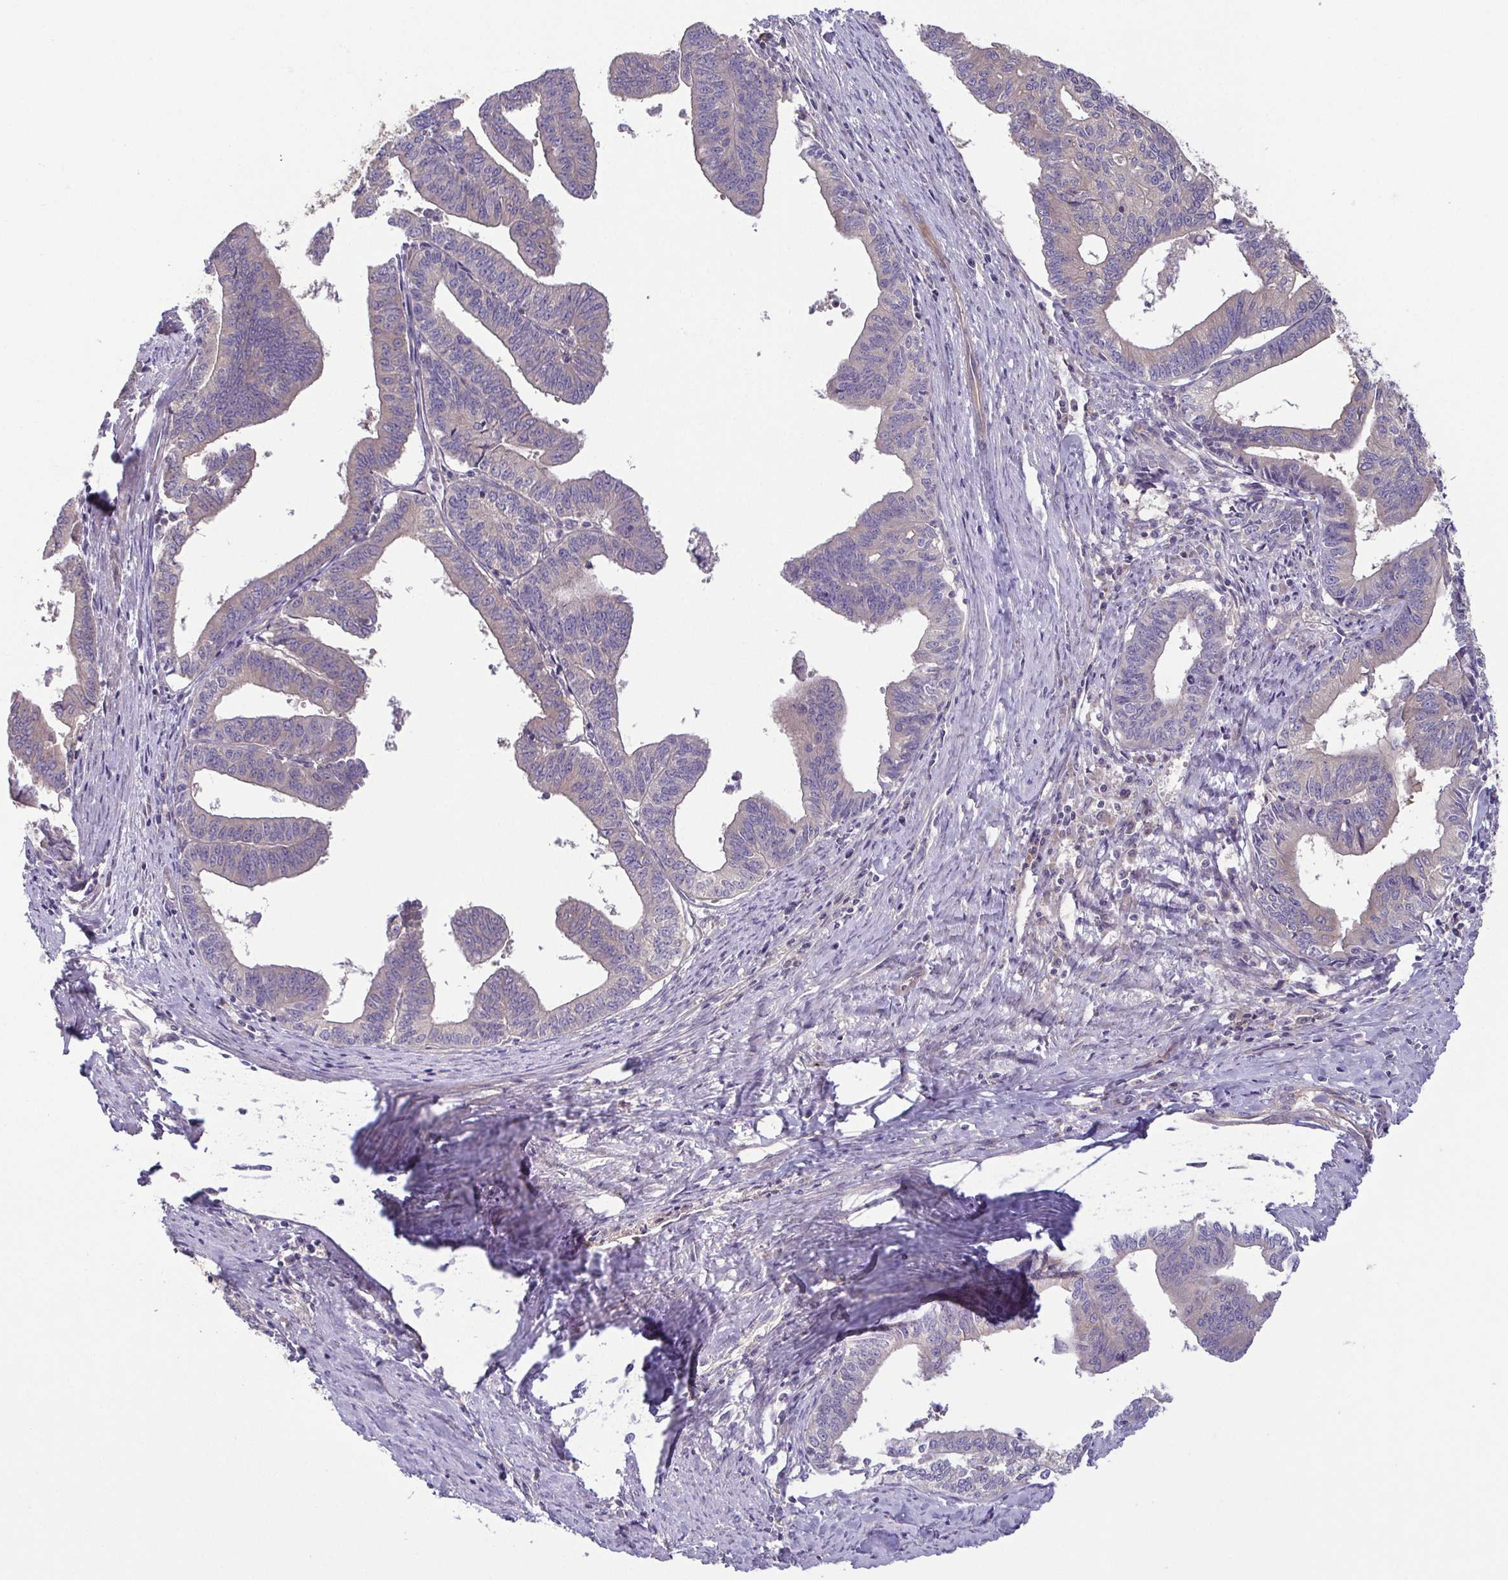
{"staining": {"intensity": "weak", "quantity": "<25%", "location": "cytoplasmic/membranous"}, "tissue": "endometrial cancer", "cell_type": "Tumor cells", "image_type": "cancer", "snomed": [{"axis": "morphology", "description": "Adenocarcinoma, NOS"}, {"axis": "topography", "description": "Endometrium"}], "caption": "There is no significant expression in tumor cells of adenocarcinoma (endometrial).", "gene": "LMF2", "patient": {"sex": "female", "age": 65}}